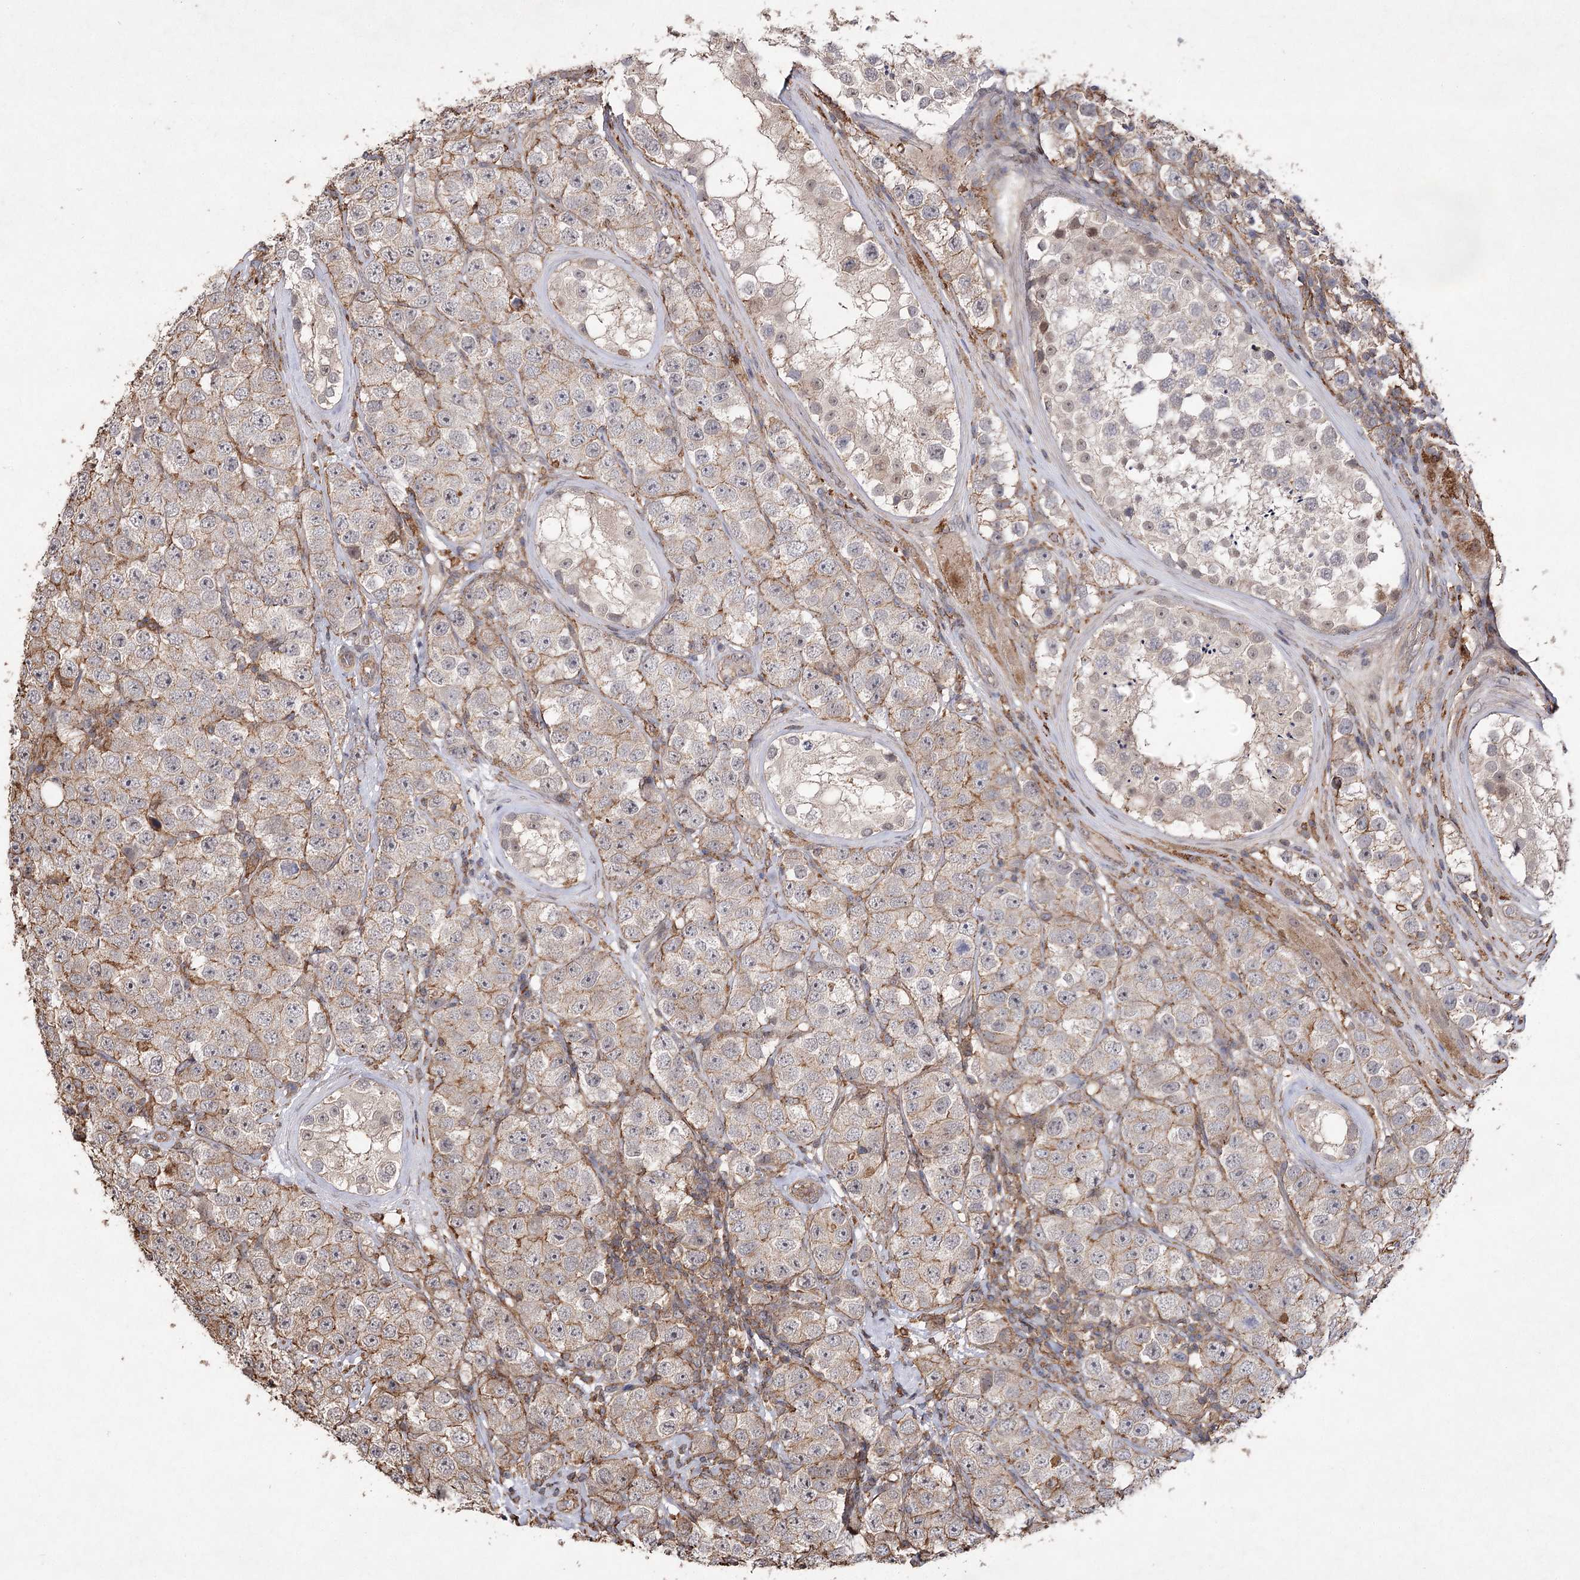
{"staining": {"intensity": "weak", "quantity": "<25%", "location": "cytoplasmic/membranous"}, "tissue": "testis cancer", "cell_type": "Tumor cells", "image_type": "cancer", "snomed": [{"axis": "morphology", "description": "Seminoma, NOS"}, {"axis": "topography", "description": "Testis"}], "caption": "A high-resolution micrograph shows IHC staining of testis seminoma, which exhibits no significant expression in tumor cells.", "gene": "OBSL1", "patient": {"sex": "male", "age": 28}}